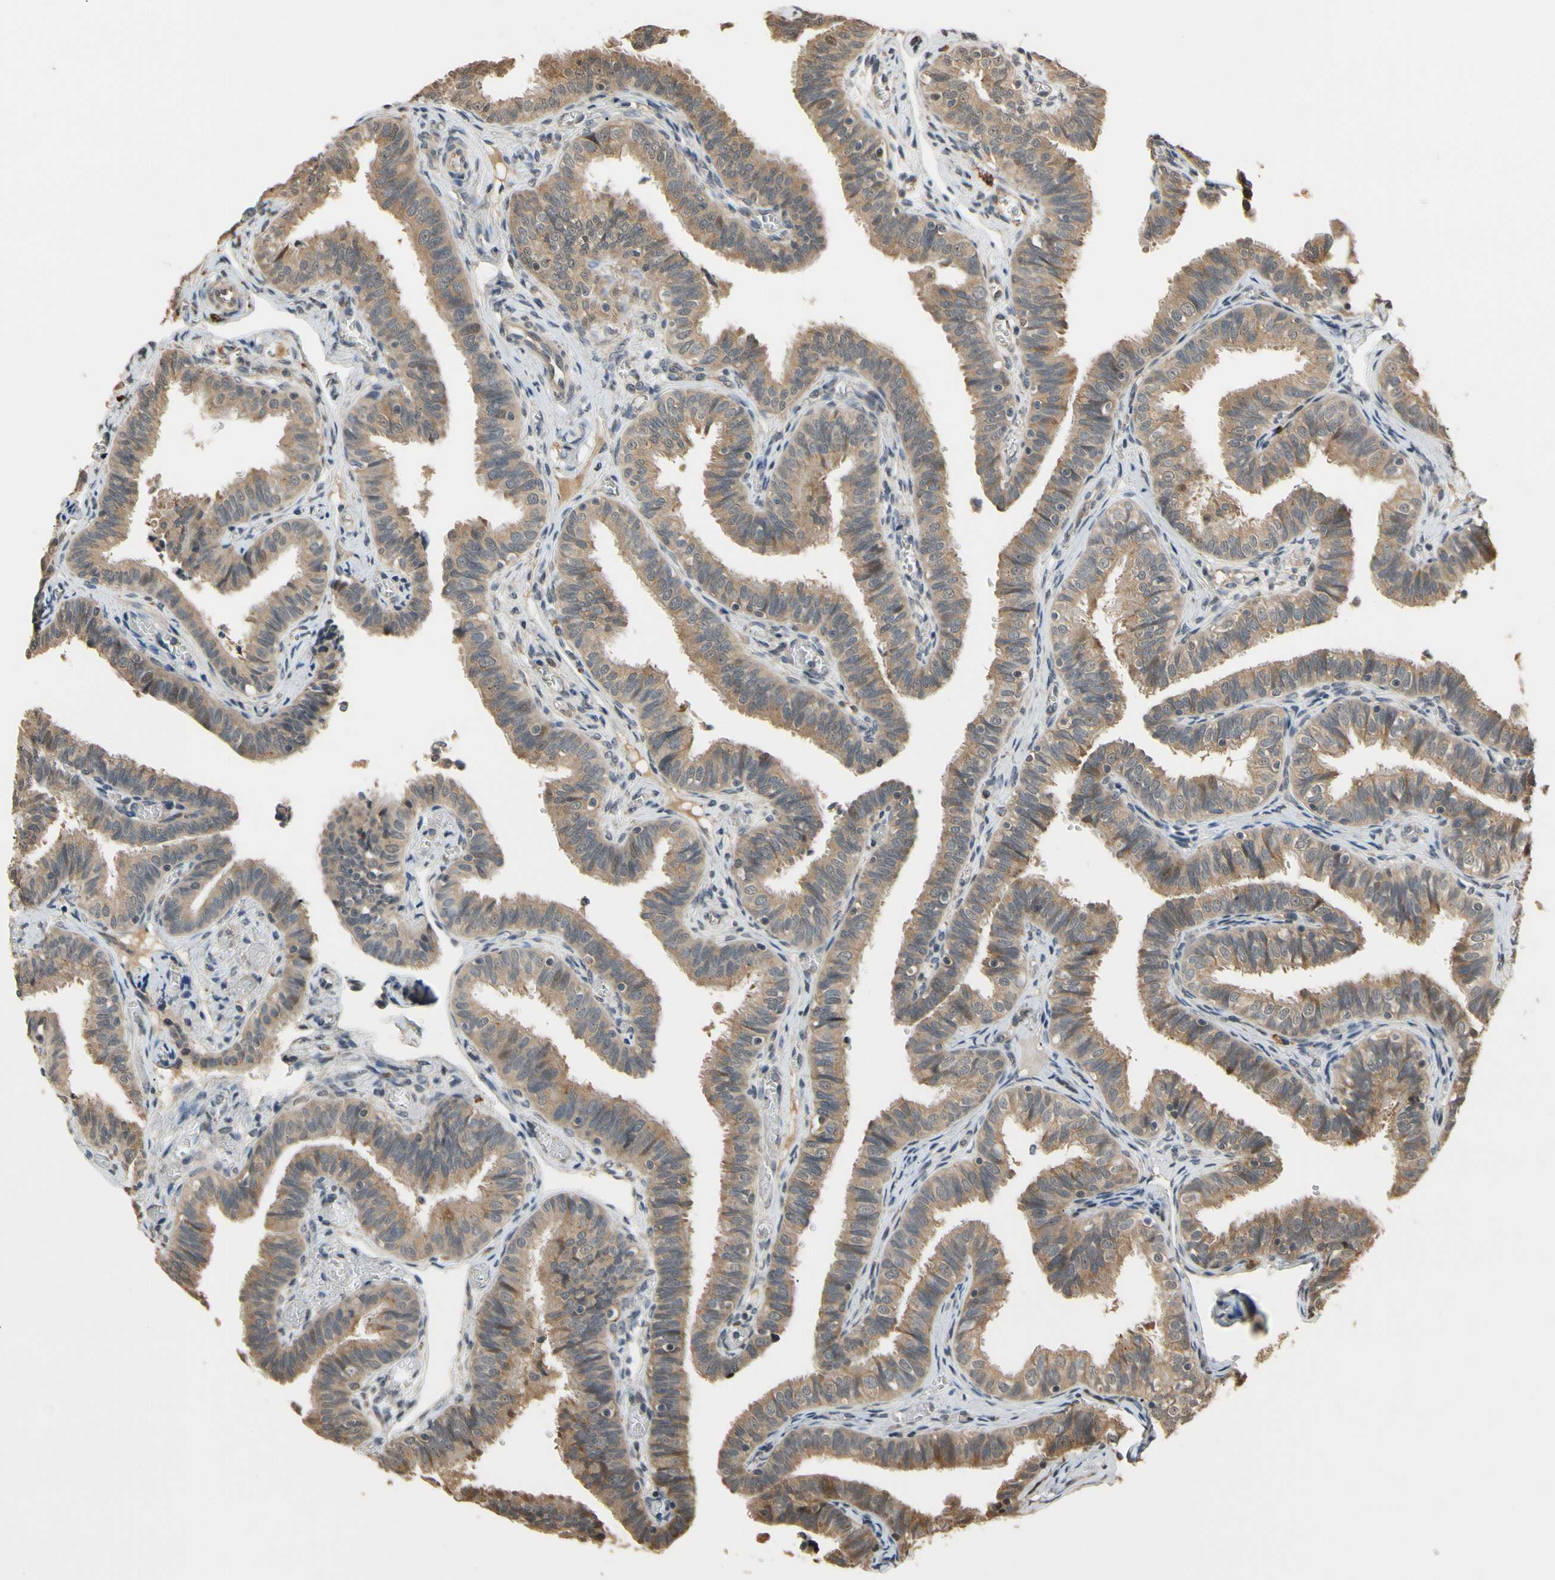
{"staining": {"intensity": "moderate", "quantity": ">75%", "location": "cytoplasmic/membranous"}, "tissue": "fallopian tube", "cell_type": "Glandular cells", "image_type": "normal", "snomed": [{"axis": "morphology", "description": "Normal tissue, NOS"}, {"axis": "topography", "description": "Fallopian tube"}], "caption": "Glandular cells display medium levels of moderate cytoplasmic/membranous expression in approximately >75% of cells in unremarkable human fallopian tube.", "gene": "TMEM230", "patient": {"sex": "female", "age": 46}}